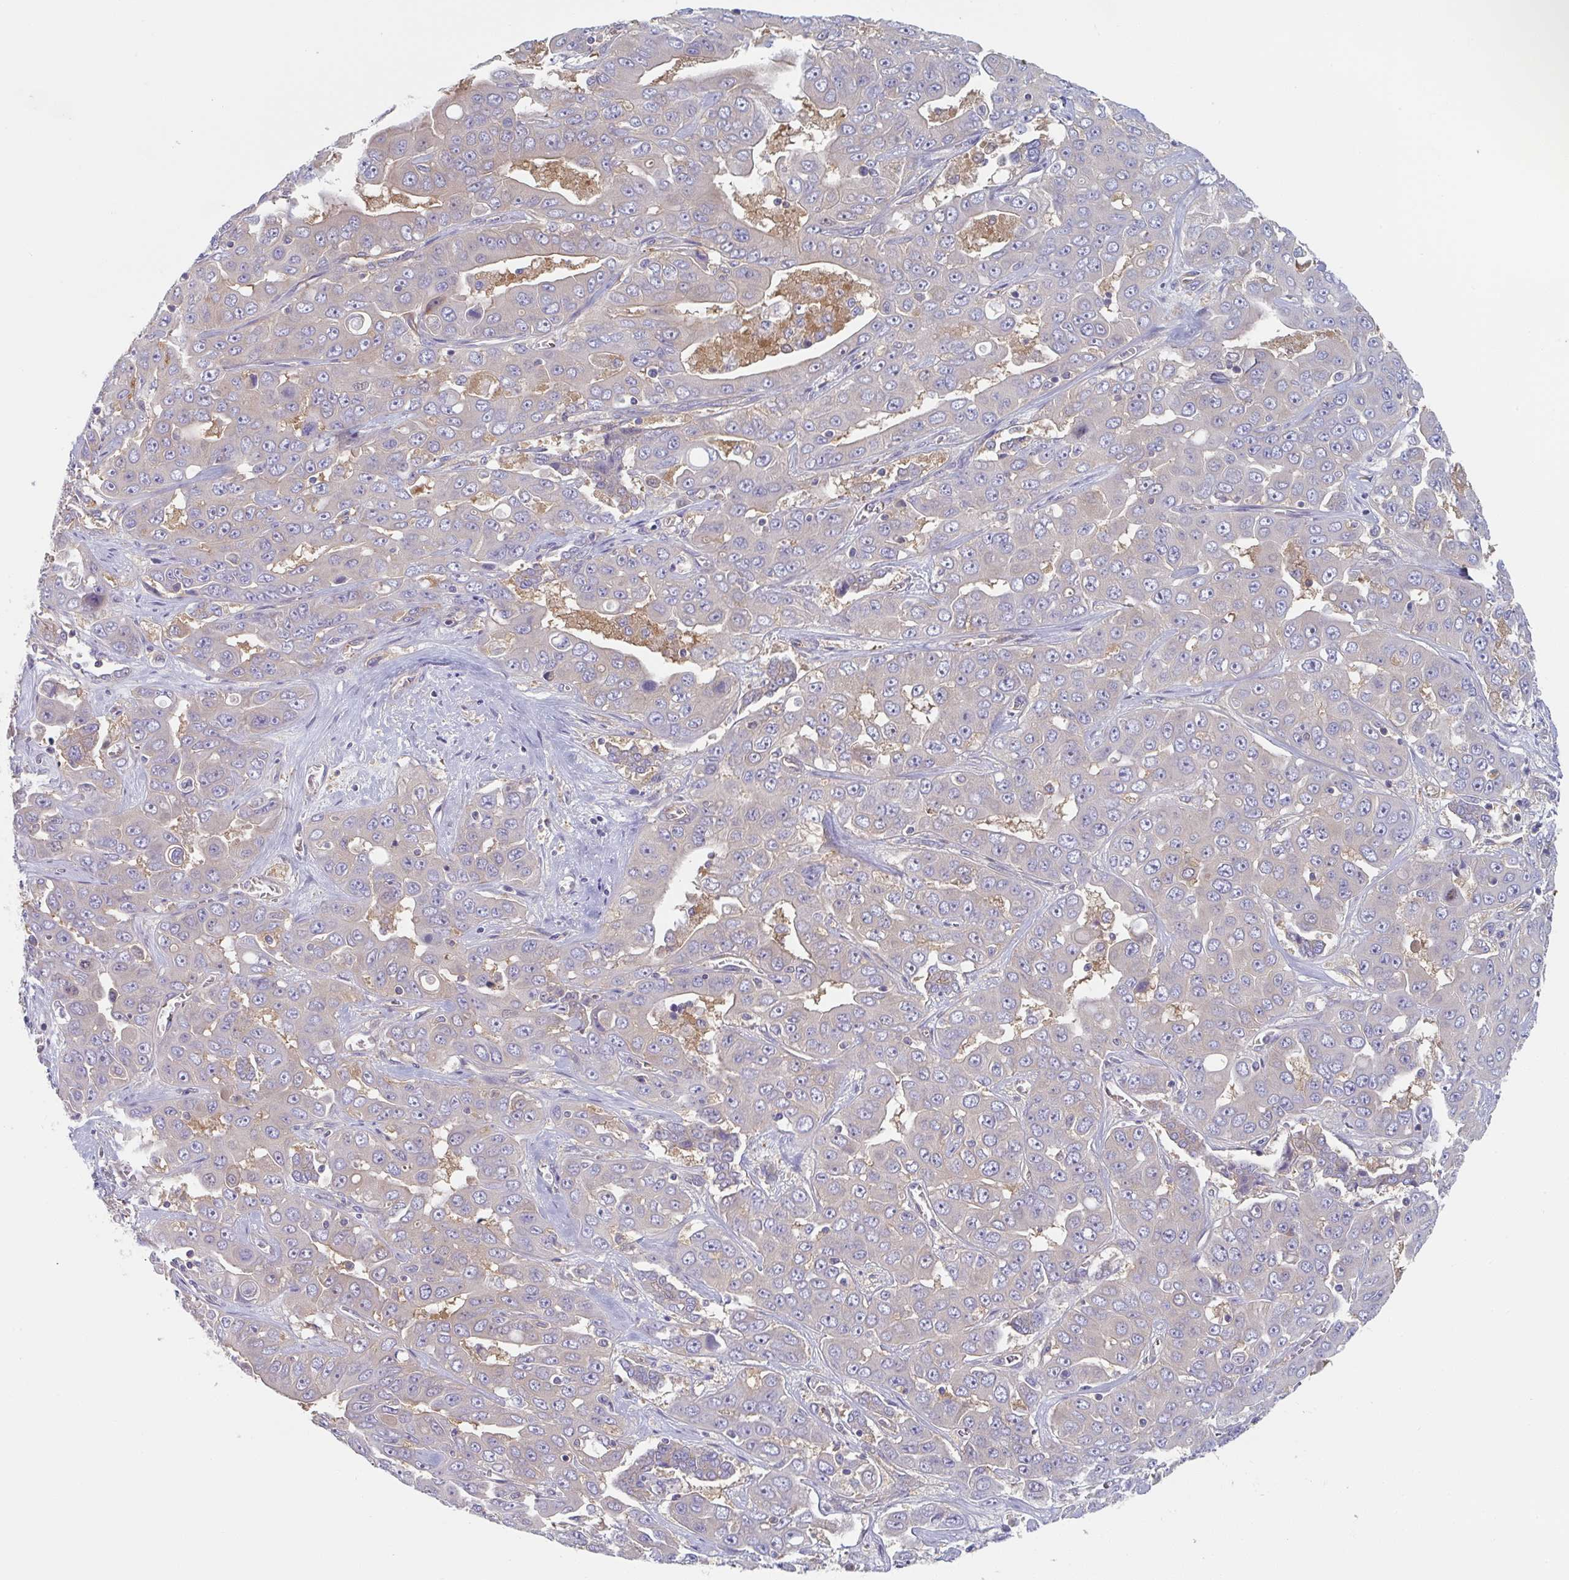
{"staining": {"intensity": "negative", "quantity": "none", "location": "none"}, "tissue": "liver cancer", "cell_type": "Tumor cells", "image_type": "cancer", "snomed": [{"axis": "morphology", "description": "Cholangiocarcinoma"}, {"axis": "topography", "description": "Liver"}], "caption": "The image displays no staining of tumor cells in cholangiocarcinoma (liver).", "gene": "AMPD2", "patient": {"sex": "female", "age": 52}}